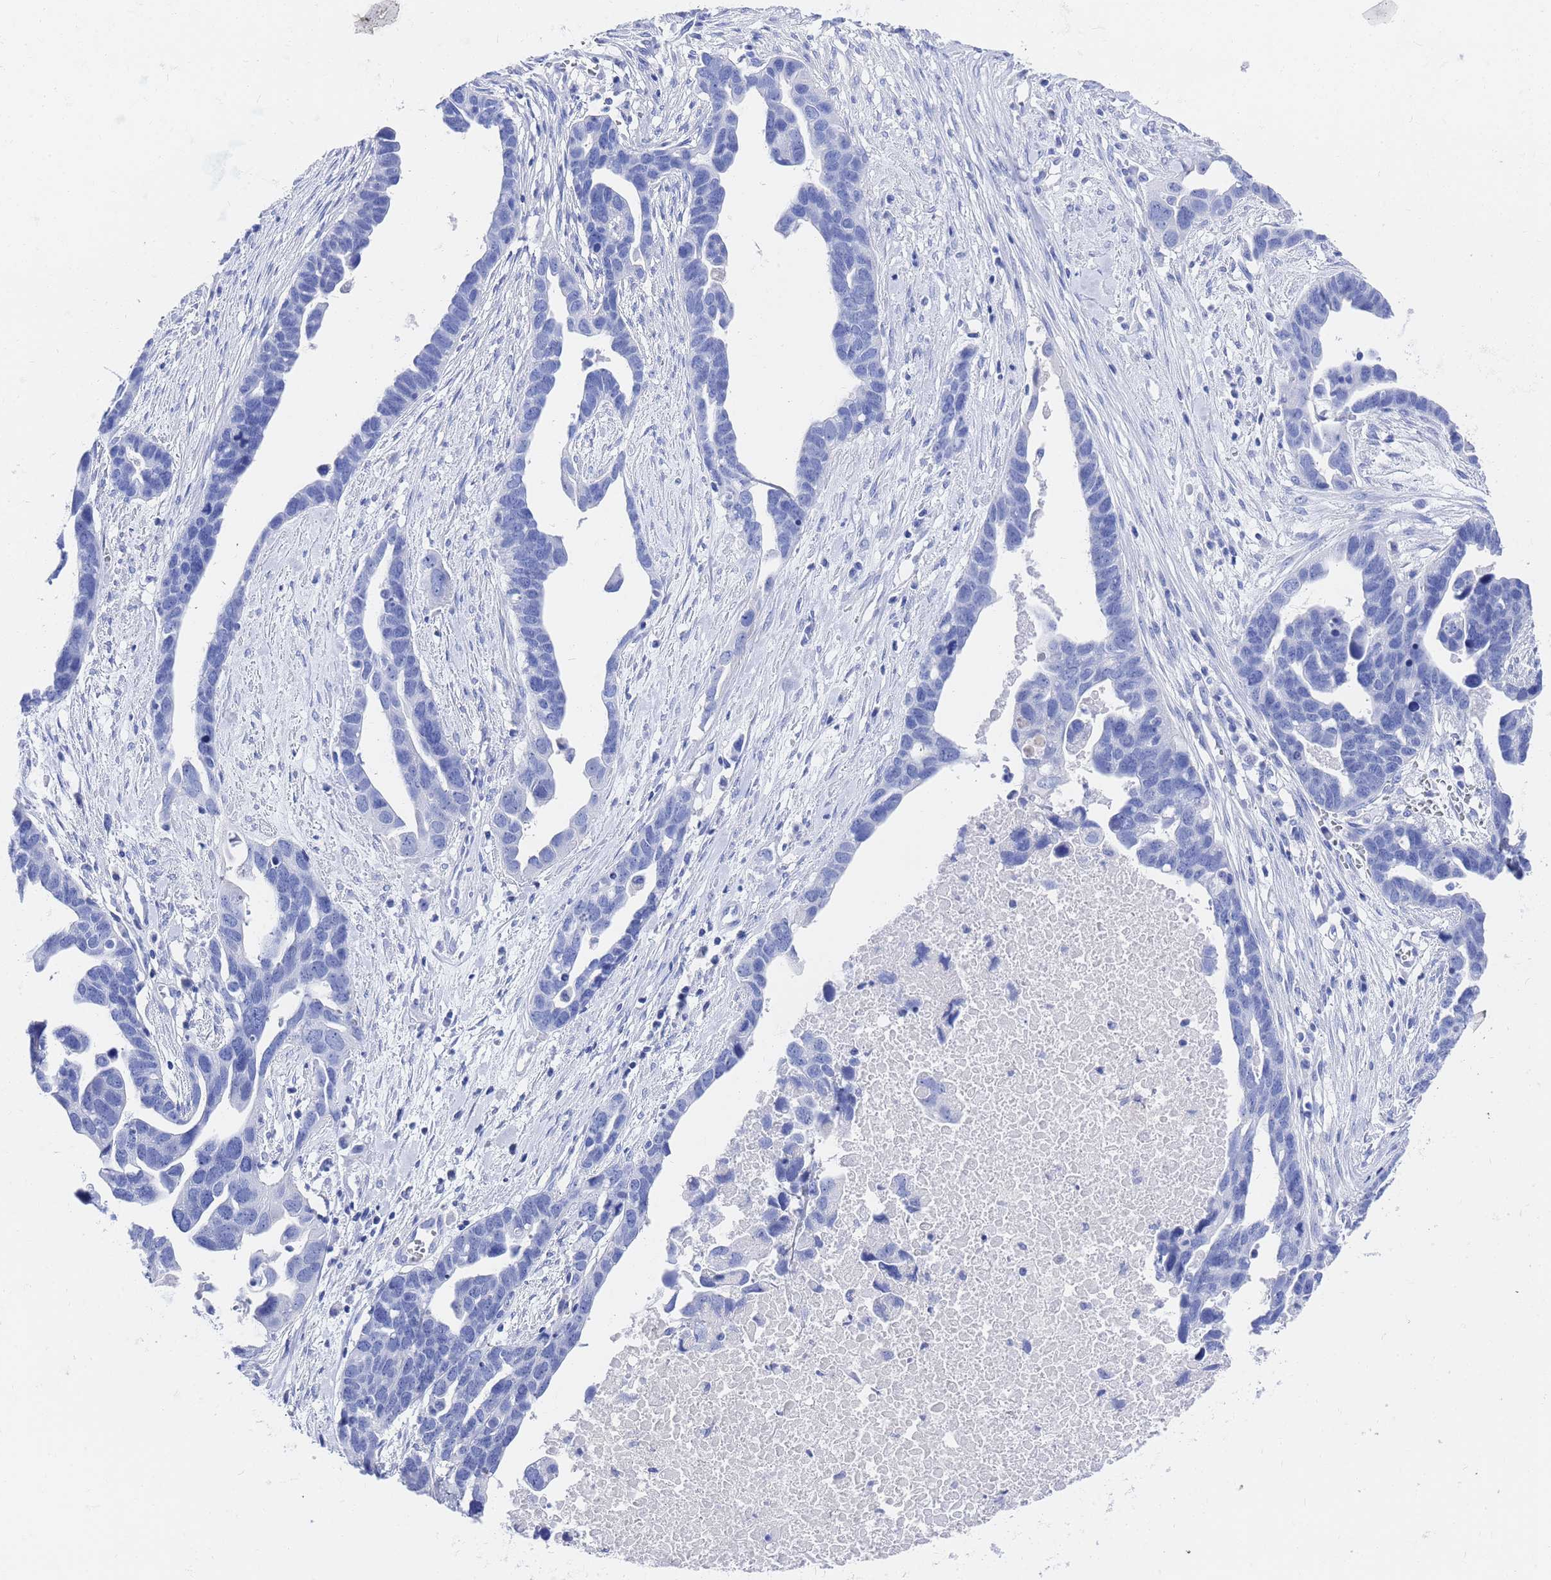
{"staining": {"intensity": "negative", "quantity": "none", "location": "none"}, "tissue": "ovarian cancer", "cell_type": "Tumor cells", "image_type": "cancer", "snomed": [{"axis": "morphology", "description": "Cystadenocarcinoma, serous, NOS"}, {"axis": "topography", "description": "Ovary"}], "caption": "Tumor cells are negative for brown protein staining in ovarian serous cystadenocarcinoma. Brightfield microscopy of immunohistochemistry (IHC) stained with DAB (brown) and hematoxylin (blue), captured at high magnification.", "gene": "GGT1", "patient": {"sex": "female", "age": 54}}